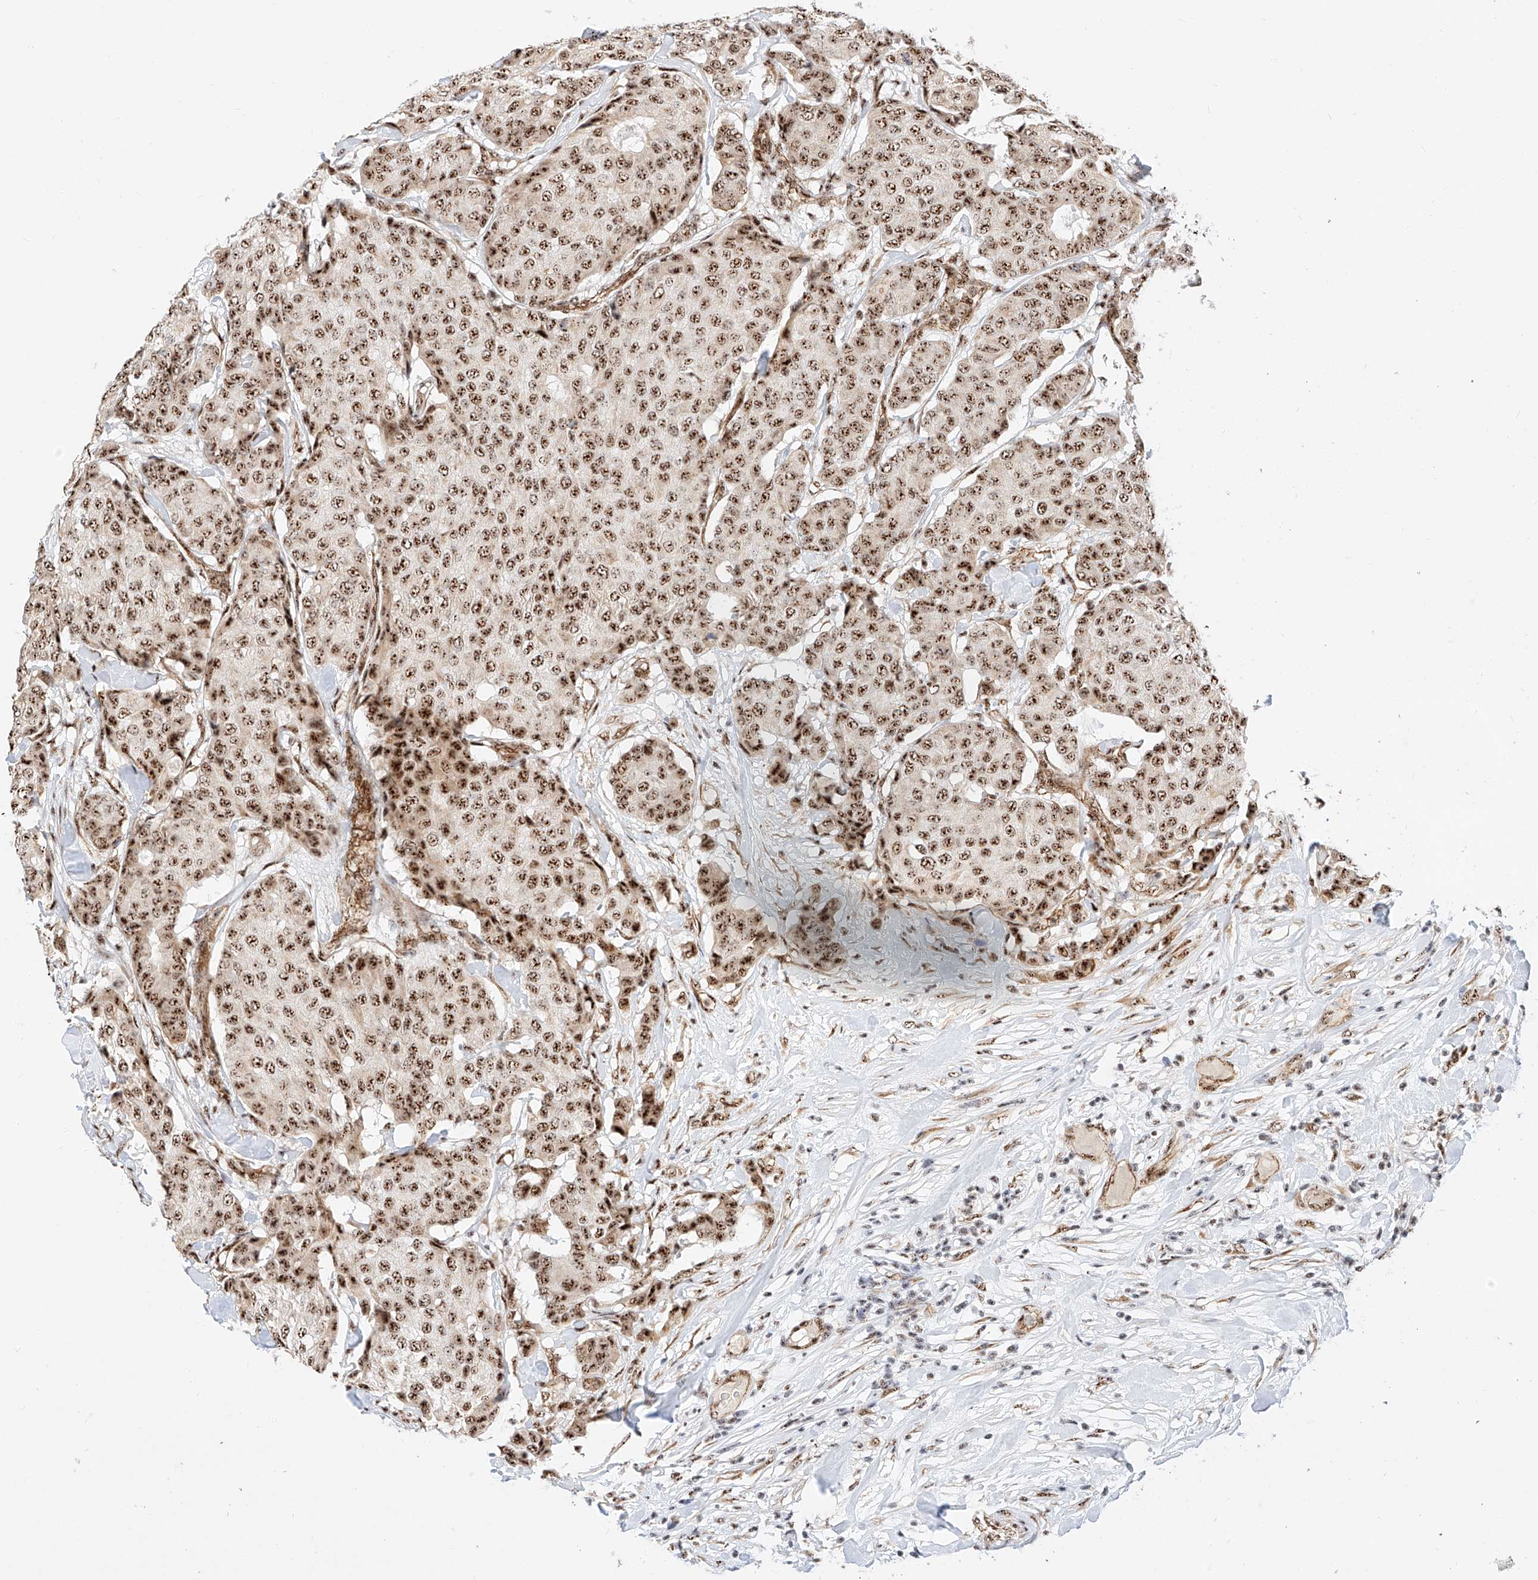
{"staining": {"intensity": "strong", "quantity": ">75%", "location": "nuclear"}, "tissue": "breast cancer", "cell_type": "Tumor cells", "image_type": "cancer", "snomed": [{"axis": "morphology", "description": "Duct carcinoma"}, {"axis": "topography", "description": "Breast"}], "caption": "Immunohistochemistry (IHC) image of infiltrating ductal carcinoma (breast) stained for a protein (brown), which shows high levels of strong nuclear expression in about >75% of tumor cells.", "gene": "ATXN7L2", "patient": {"sex": "female", "age": 75}}